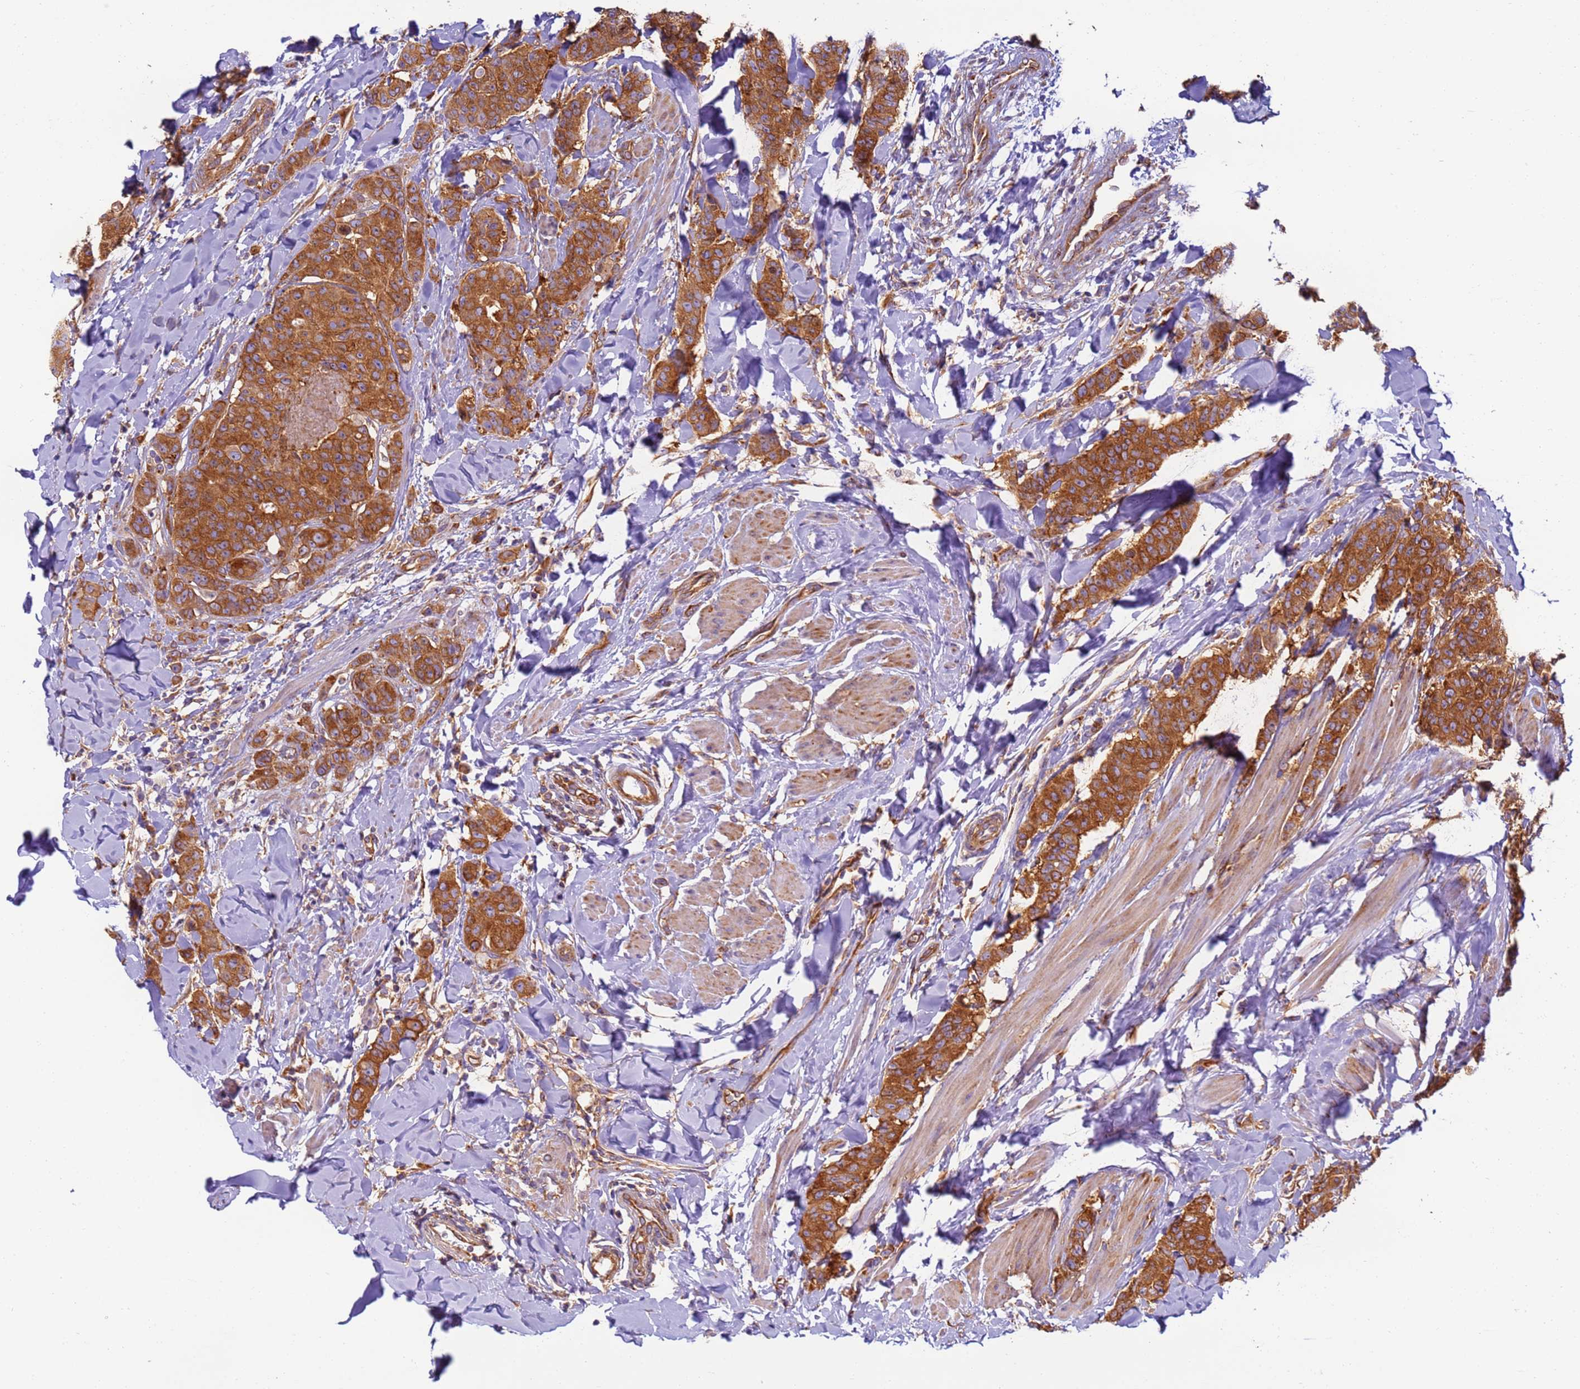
{"staining": {"intensity": "moderate", "quantity": ">75%", "location": "cytoplasmic/membranous"}, "tissue": "breast cancer", "cell_type": "Tumor cells", "image_type": "cancer", "snomed": [{"axis": "morphology", "description": "Duct carcinoma"}, {"axis": "topography", "description": "Breast"}], "caption": "Protein staining of intraductal carcinoma (breast) tissue displays moderate cytoplasmic/membranous expression in approximately >75% of tumor cells. (DAB (3,3'-diaminobenzidine) IHC, brown staining for protein, blue staining for nuclei).", "gene": "DYNC1I2", "patient": {"sex": "female", "age": 40}}